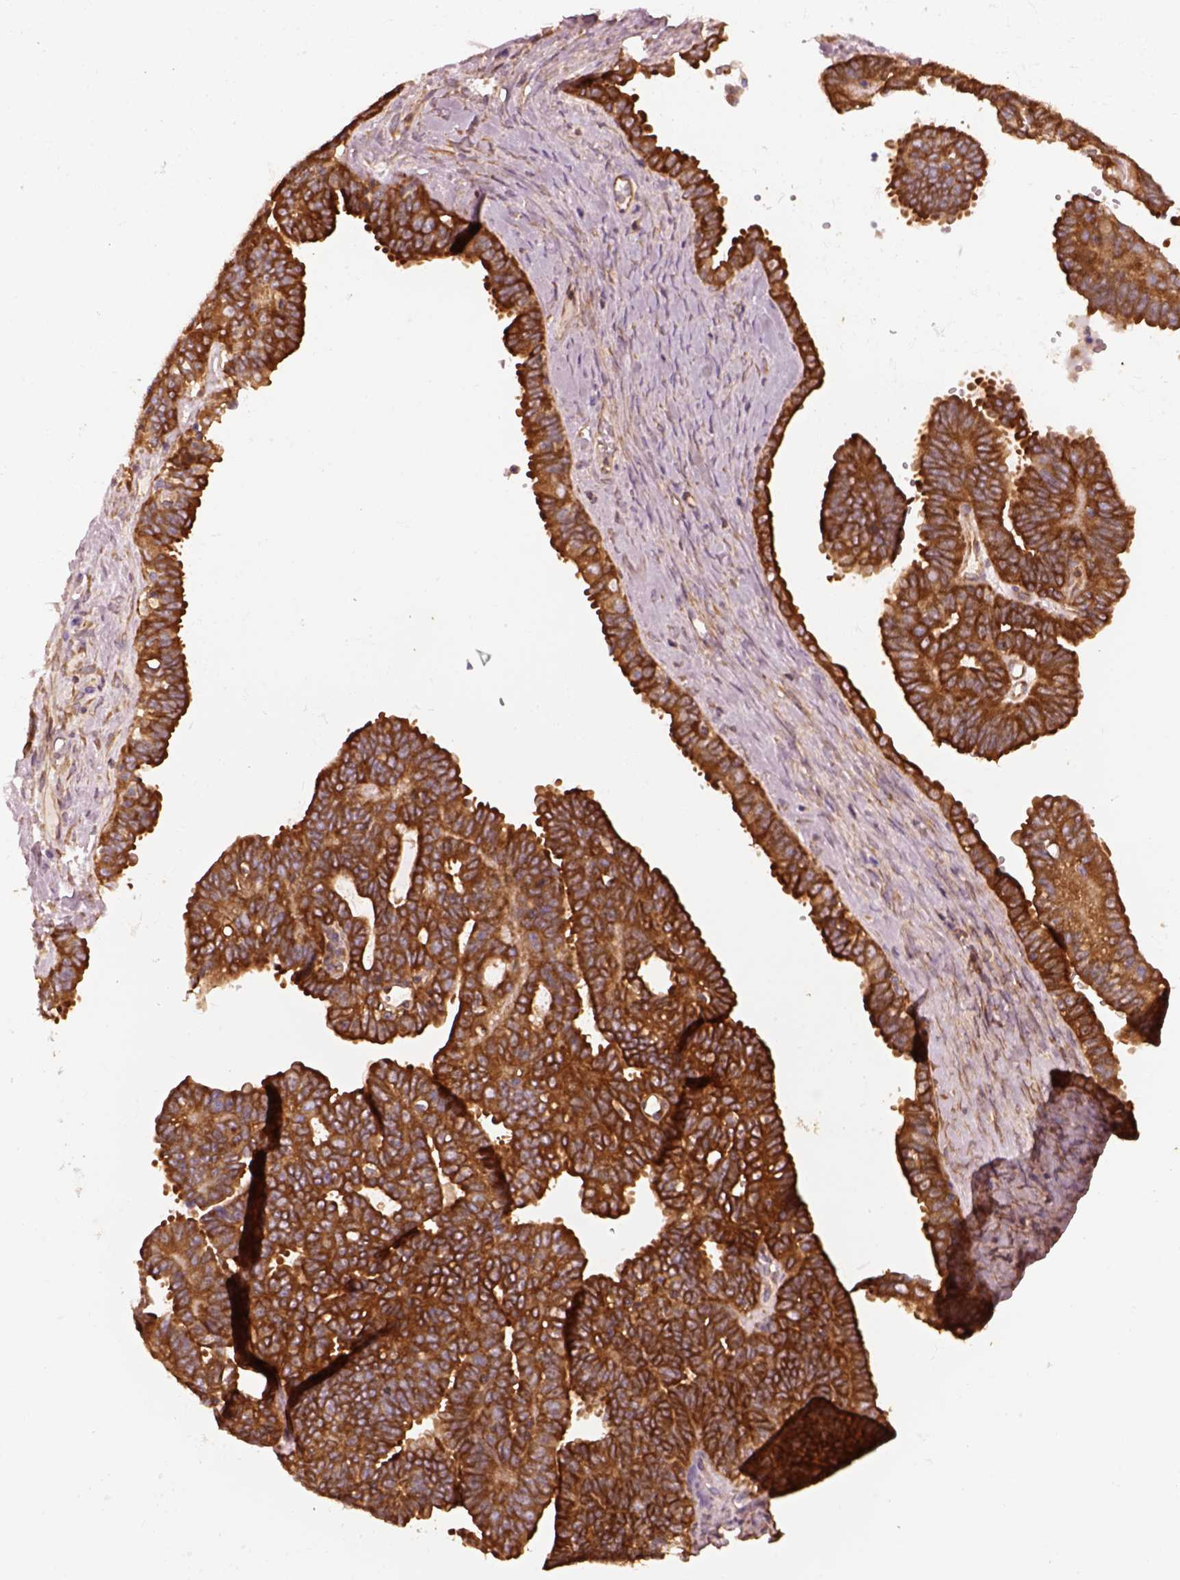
{"staining": {"intensity": "strong", "quantity": ">75%", "location": "cytoplasmic/membranous"}, "tissue": "ovarian cancer", "cell_type": "Tumor cells", "image_type": "cancer", "snomed": [{"axis": "morphology", "description": "Cystadenocarcinoma, serous, NOS"}, {"axis": "topography", "description": "Ovary"}], "caption": "Immunohistochemistry (IHC) of ovarian cancer (serous cystadenocarcinoma) exhibits high levels of strong cytoplasmic/membranous staining in about >75% of tumor cells.", "gene": "CAD", "patient": {"sex": "female", "age": 71}}